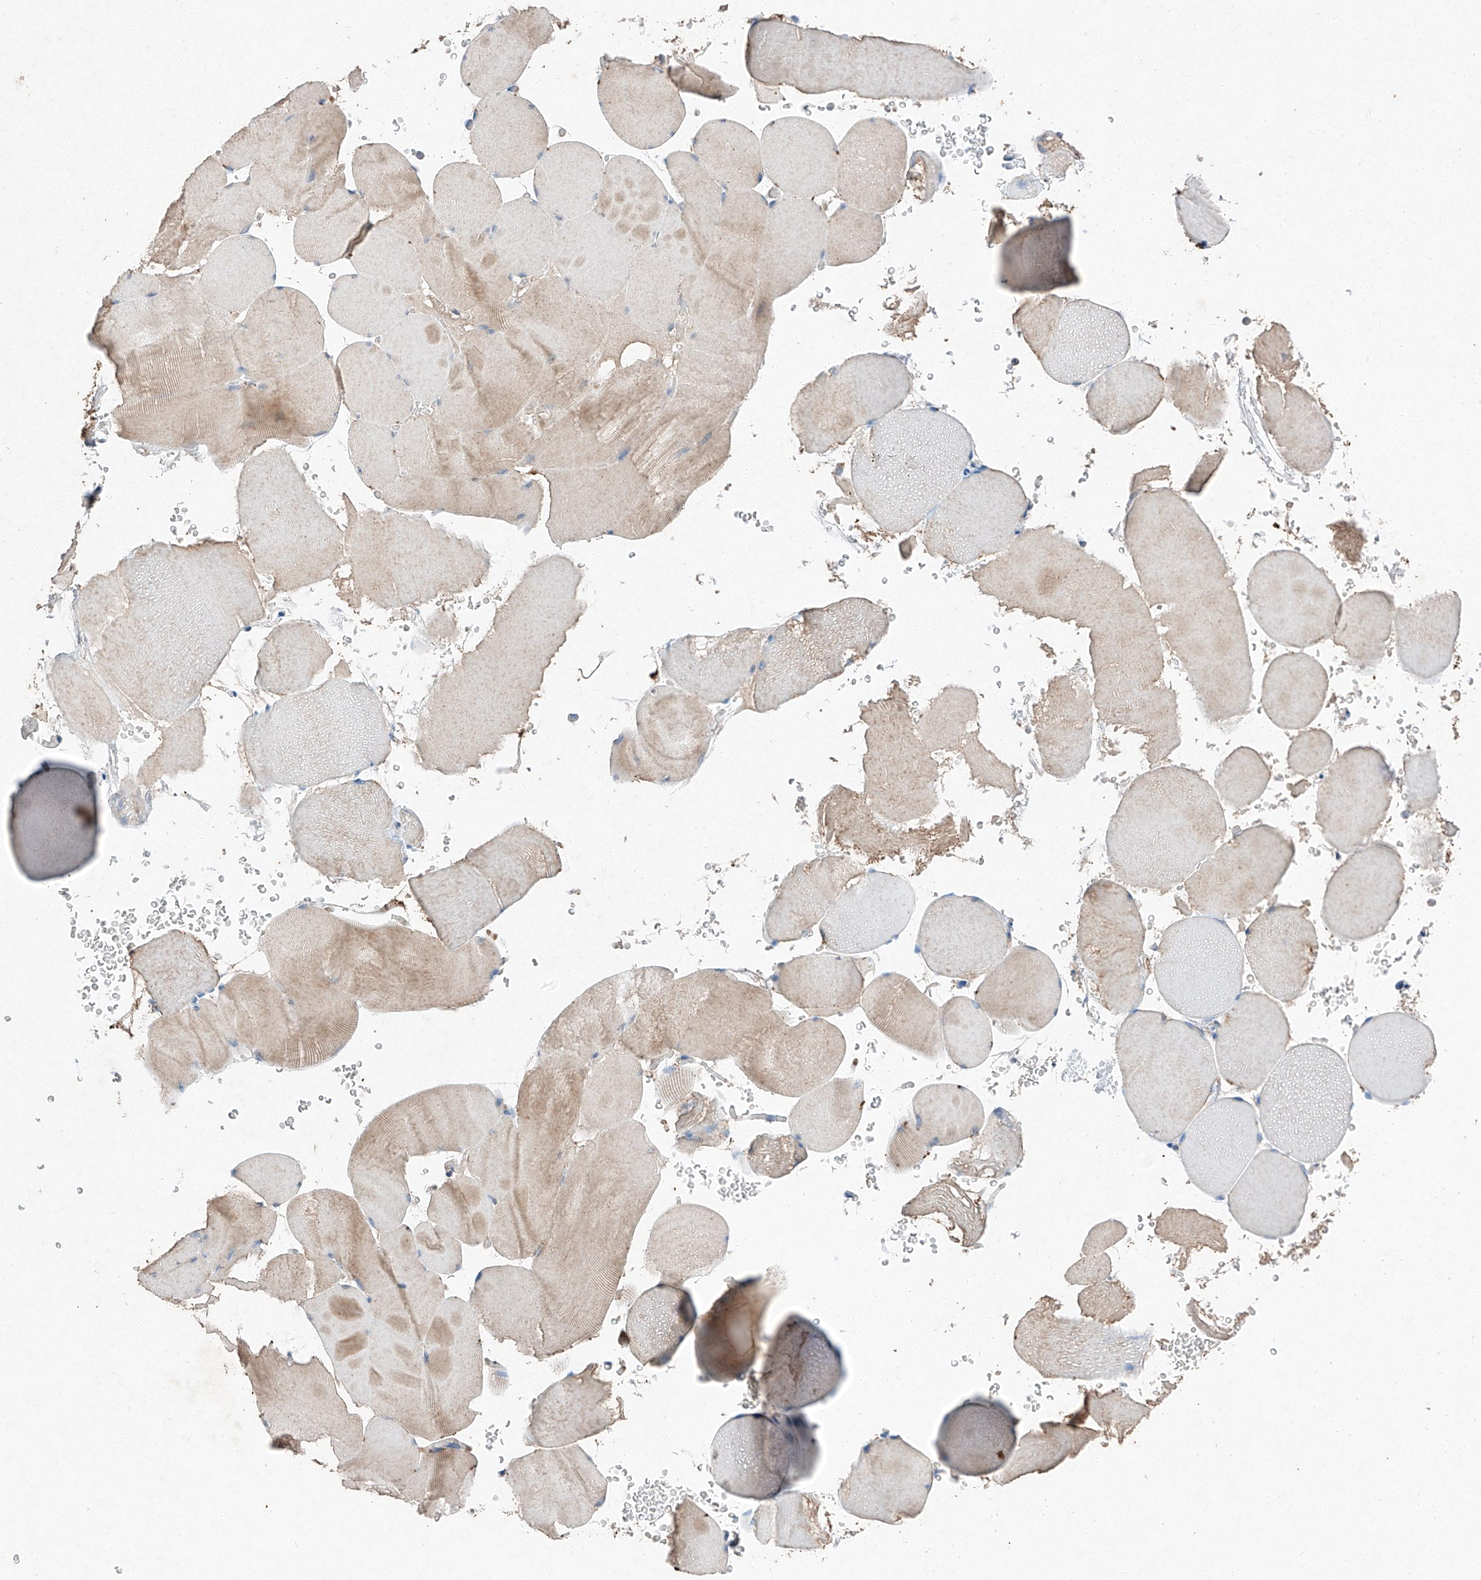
{"staining": {"intensity": "weak", "quantity": "<25%", "location": "cytoplasmic/membranous"}, "tissue": "skeletal muscle", "cell_type": "Myocytes", "image_type": "normal", "snomed": [{"axis": "morphology", "description": "Normal tissue, NOS"}, {"axis": "topography", "description": "Skeletal muscle"}], "caption": "Immunohistochemistry (IHC) image of unremarkable skeletal muscle stained for a protein (brown), which demonstrates no staining in myocytes.", "gene": "RUSC1", "patient": {"sex": "male", "age": 62}}